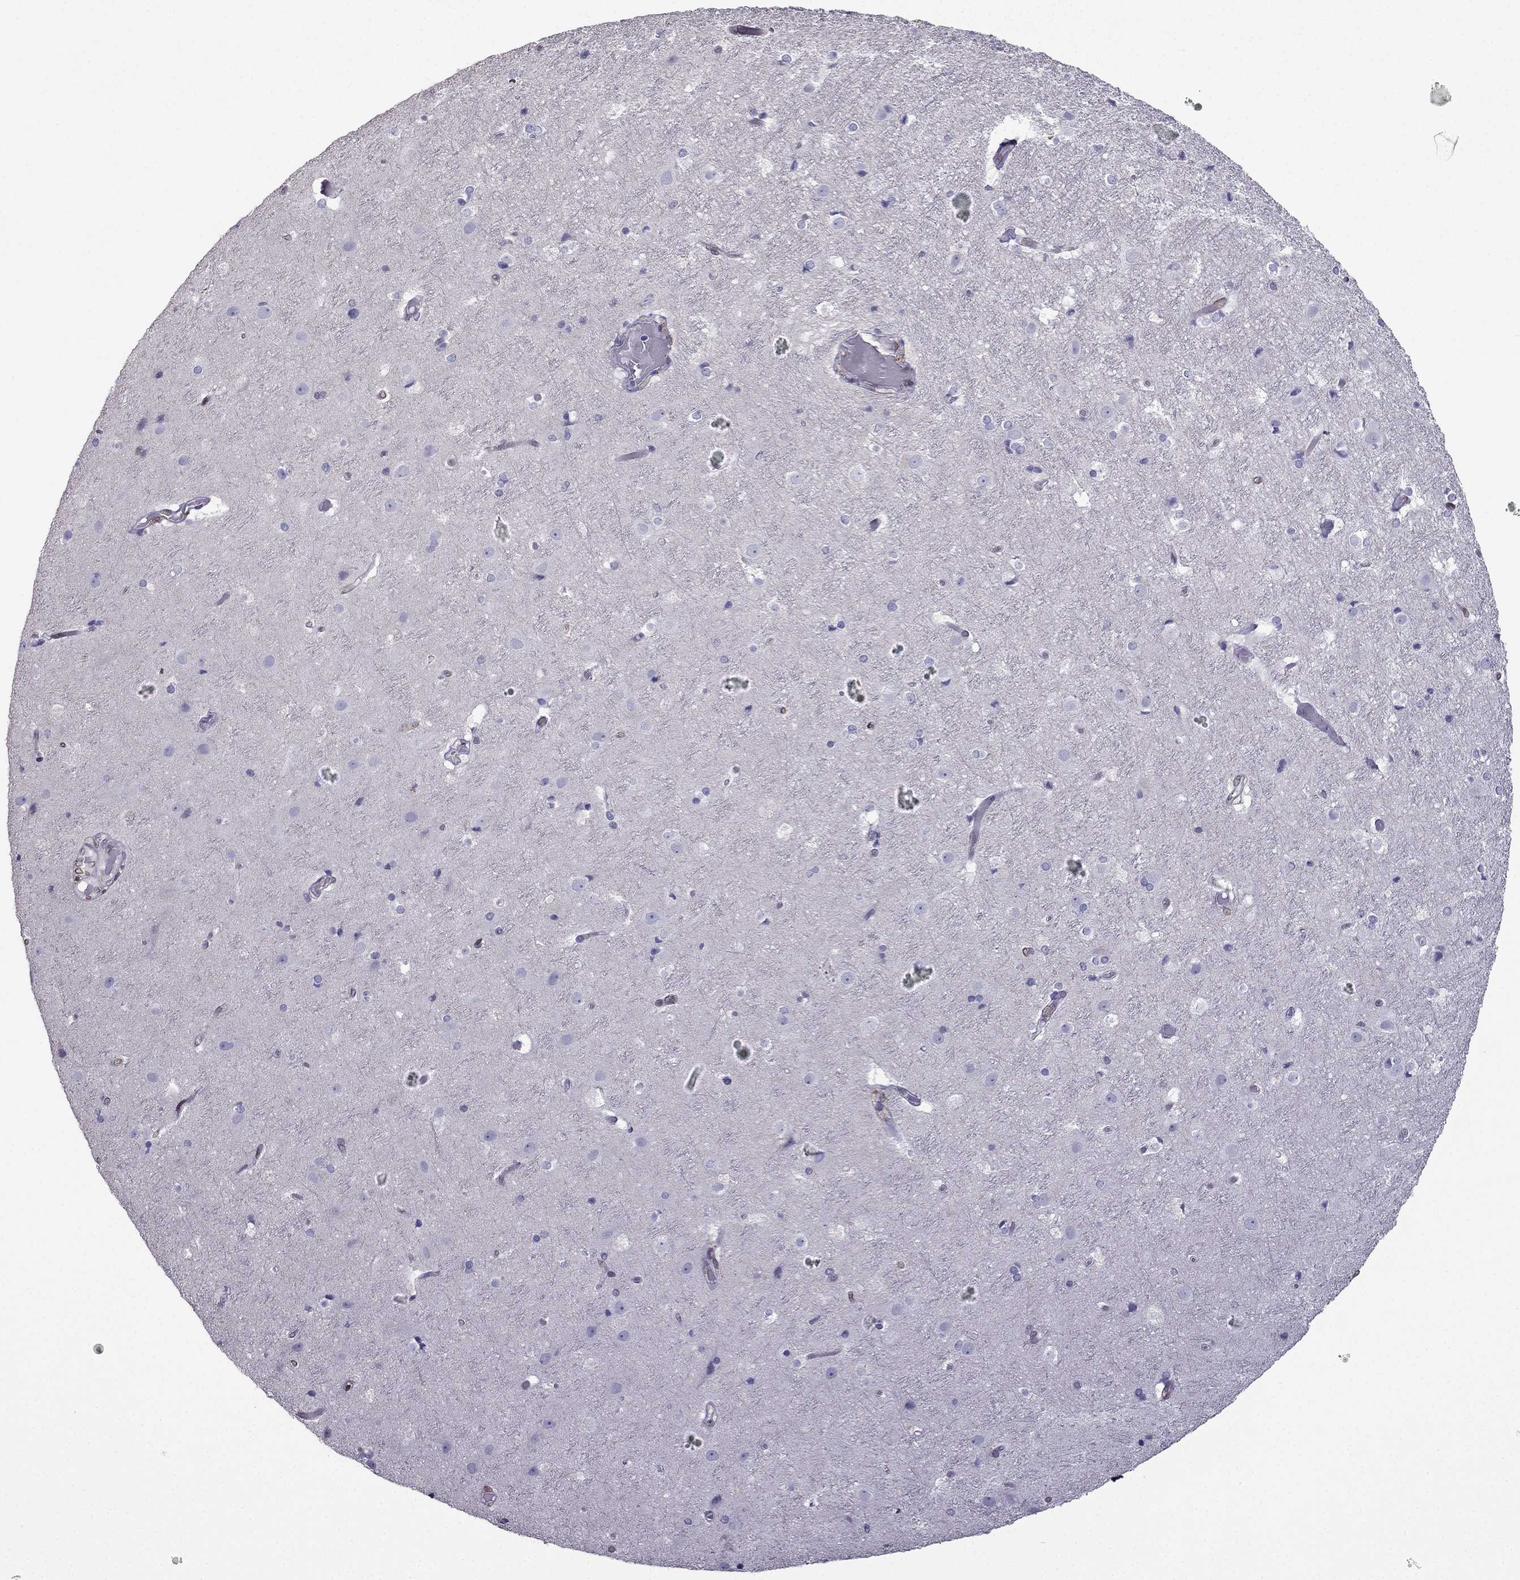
{"staining": {"intensity": "negative", "quantity": "none", "location": "none"}, "tissue": "cerebral cortex", "cell_type": "Endothelial cells", "image_type": "normal", "snomed": [{"axis": "morphology", "description": "Normal tissue, NOS"}, {"axis": "topography", "description": "Cerebral cortex"}], "caption": "Histopathology image shows no protein expression in endothelial cells of unremarkable cerebral cortex.", "gene": "IKBIP", "patient": {"sex": "female", "age": 52}}